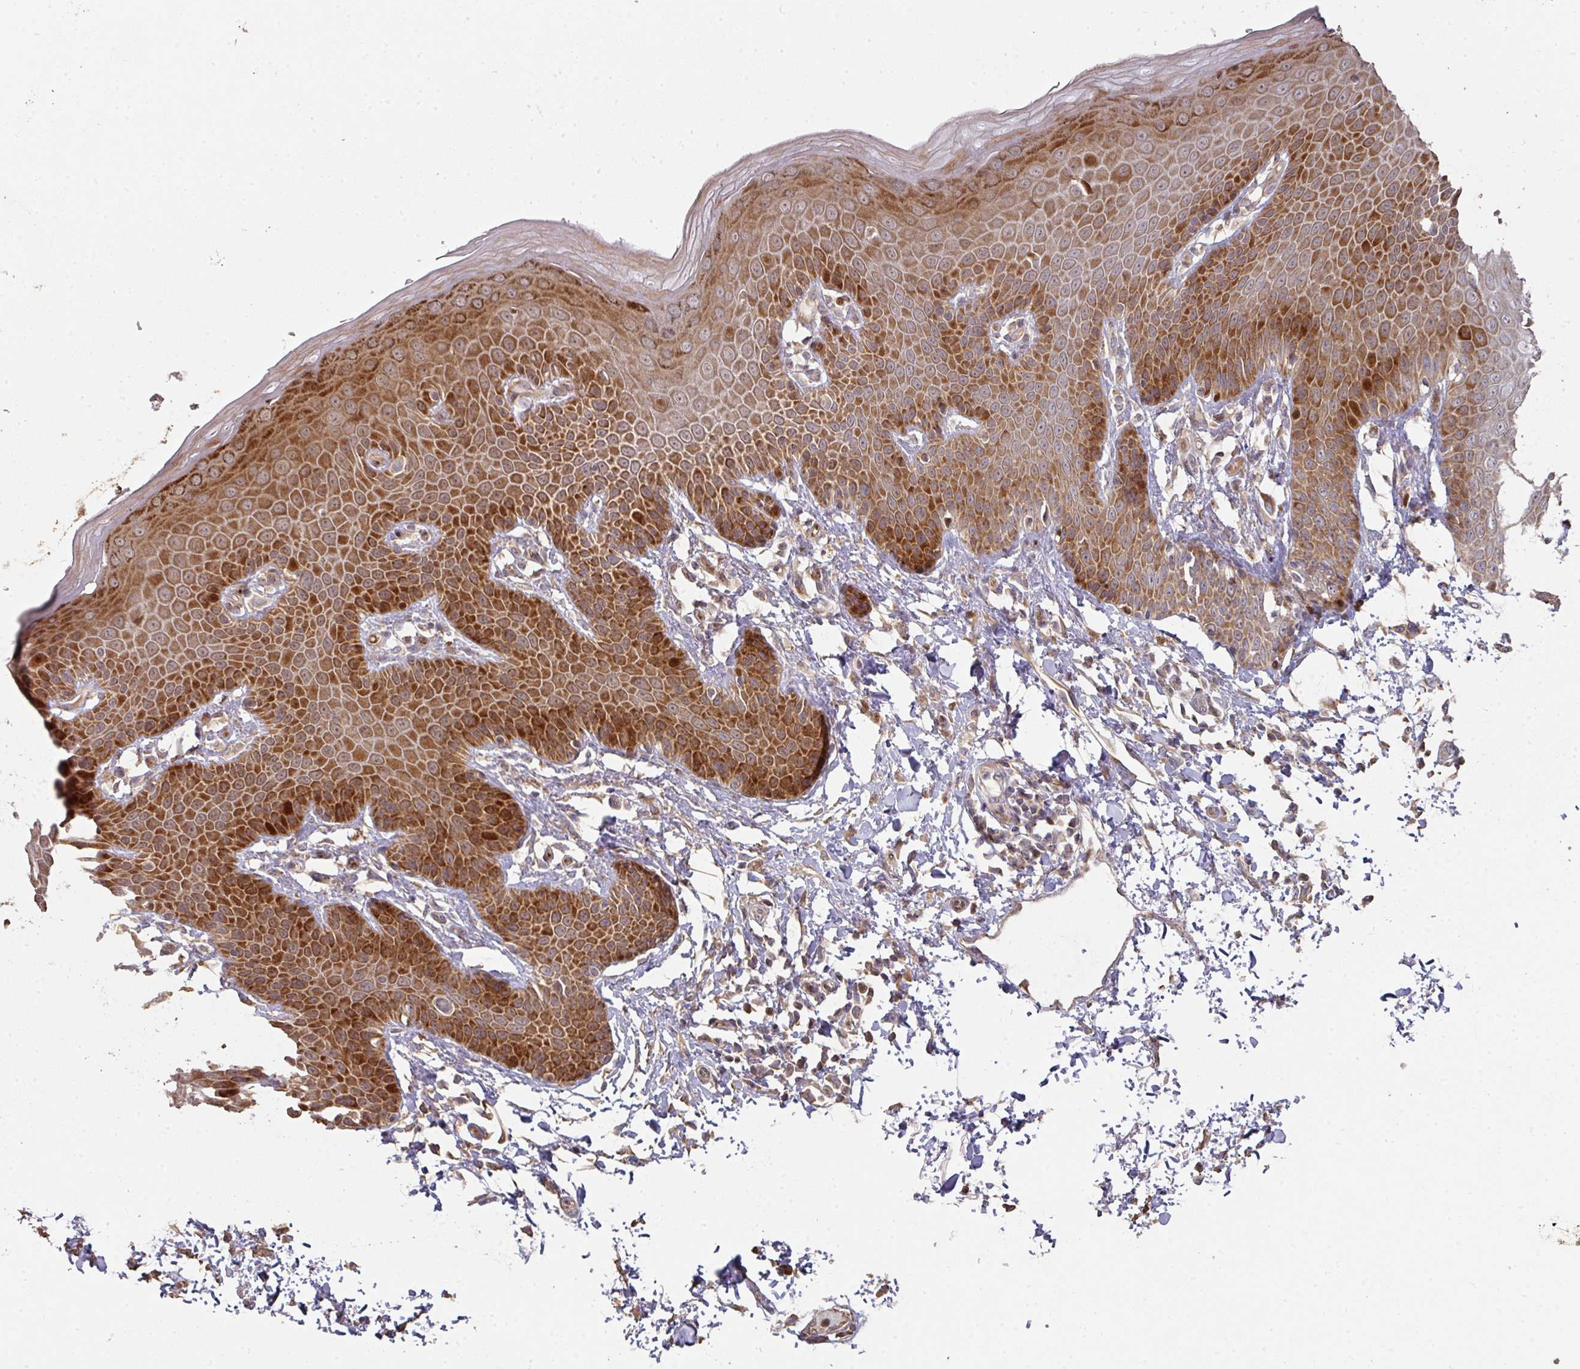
{"staining": {"intensity": "strong", "quantity": ">75%", "location": "cytoplasmic/membranous,nuclear"}, "tissue": "skin", "cell_type": "Epidermal cells", "image_type": "normal", "snomed": [{"axis": "morphology", "description": "Normal tissue, NOS"}, {"axis": "topography", "description": "Peripheral nerve tissue"}], "caption": "A high amount of strong cytoplasmic/membranous,nuclear expression is present in approximately >75% of epidermal cells in normal skin.", "gene": "CA7", "patient": {"sex": "male", "age": 51}}